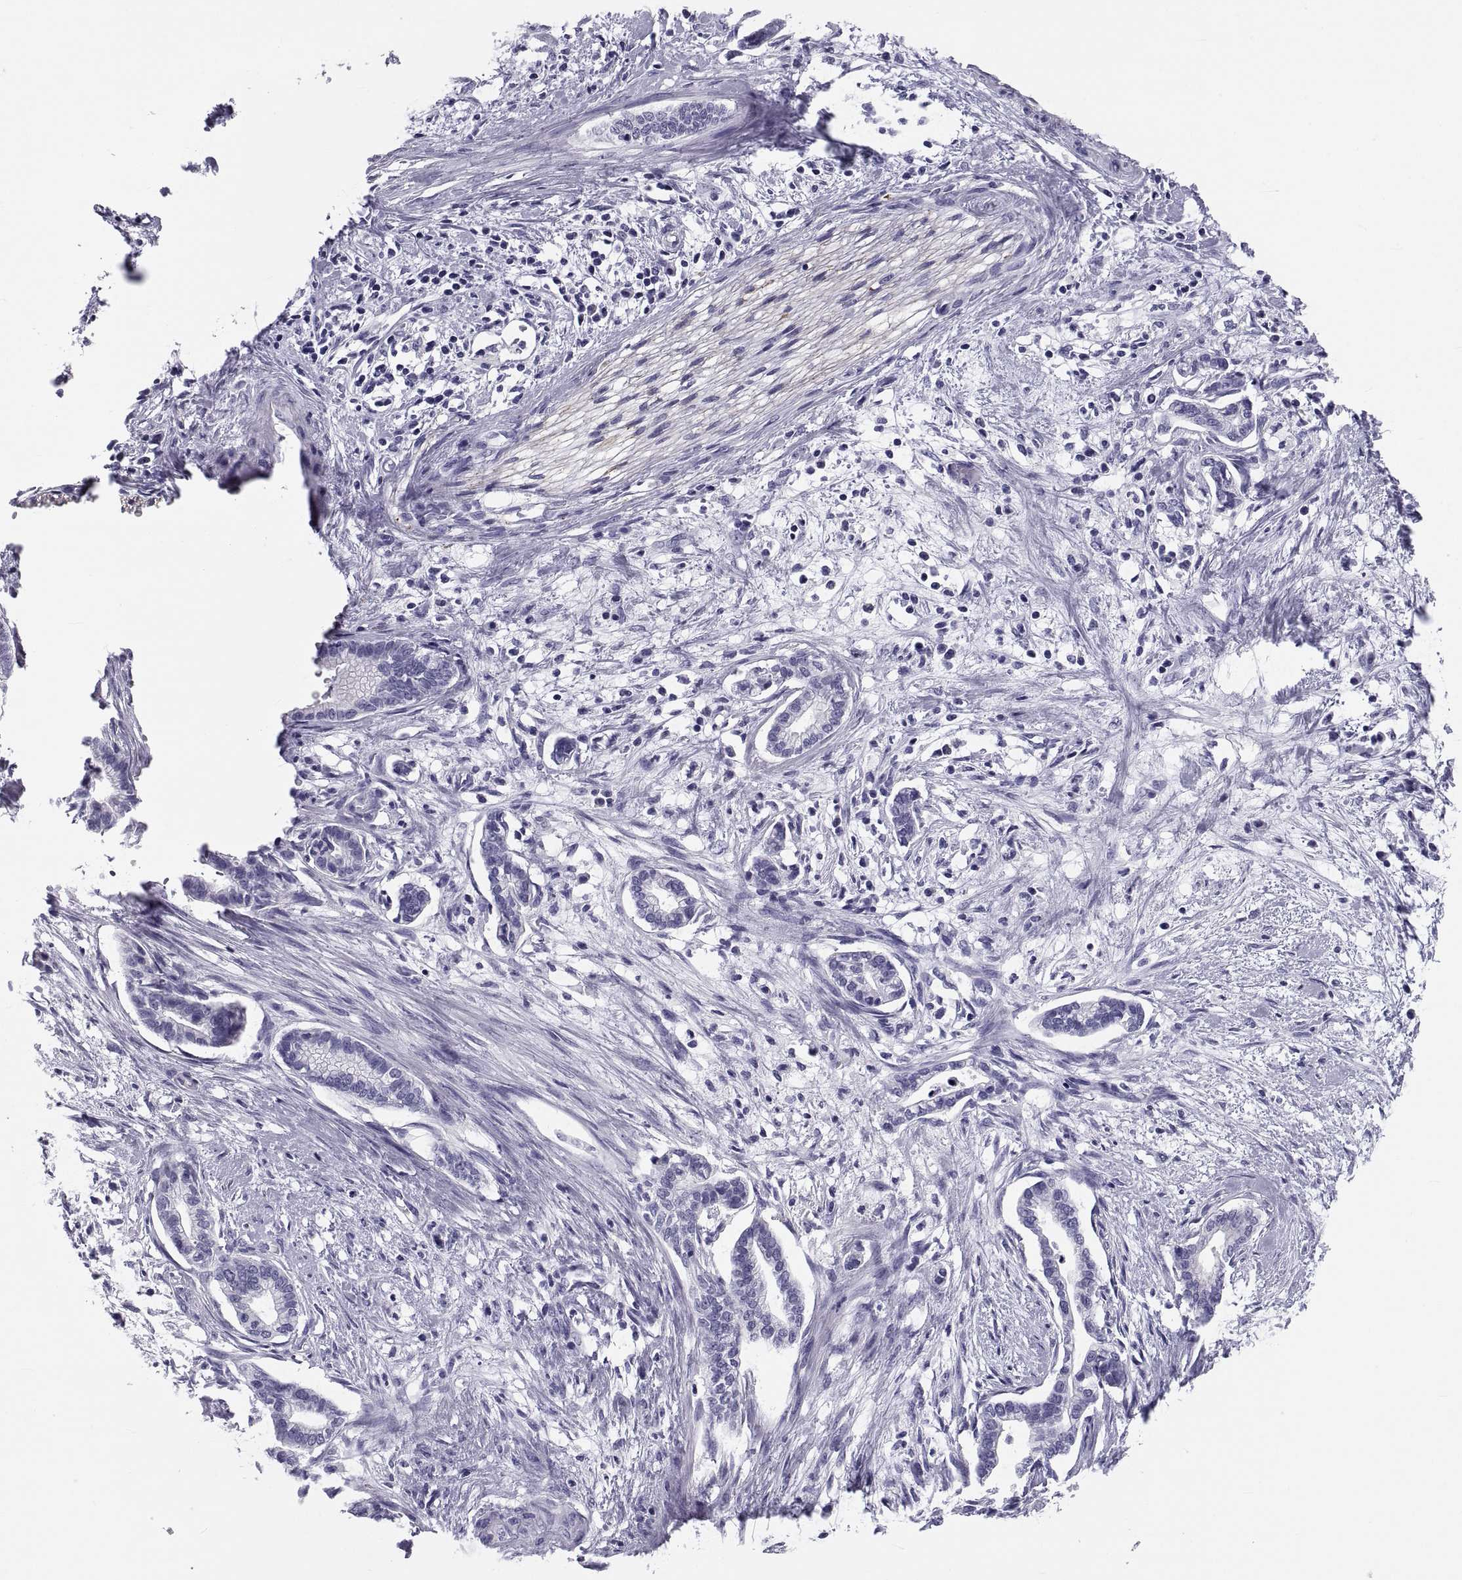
{"staining": {"intensity": "negative", "quantity": "none", "location": "none"}, "tissue": "cervical cancer", "cell_type": "Tumor cells", "image_type": "cancer", "snomed": [{"axis": "morphology", "description": "Adenocarcinoma, NOS"}, {"axis": "topography", "description": "Cervix"}], "caption": "Adenocarcinoma (cervical) was stained to show a protein in brown. There is no significant positivity in tumor cells.", "gene": "DEFB129", "patient": {"sex": "female", "age": 62}}